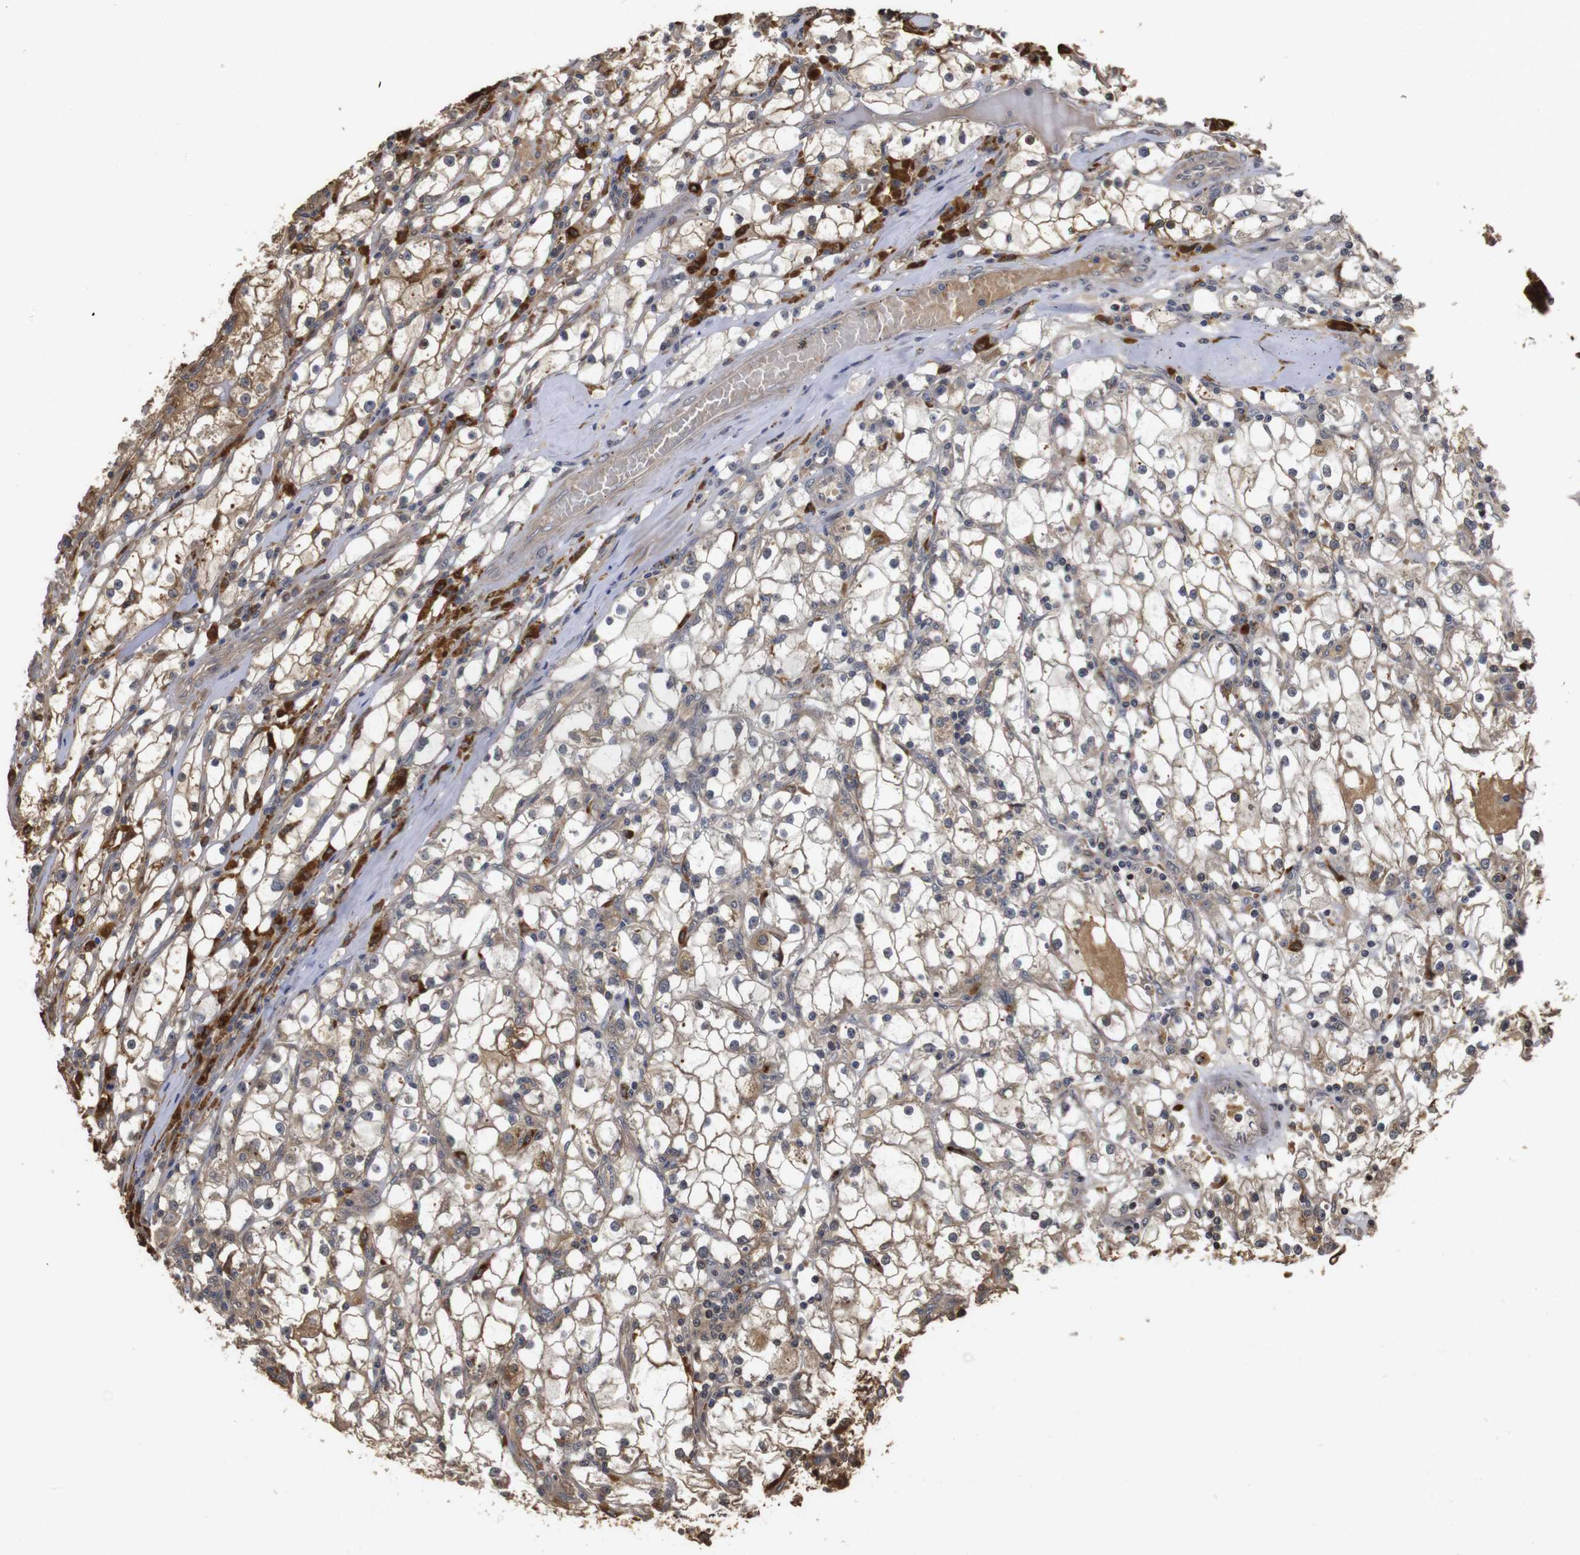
{"staining": {"intensity": "weak", "quantity": ">75%", "location": "cytoplasmic/membranous"}, "tissue": "renal cancer", "cell_type": "Tumor cells", "image_type": "cancer", "snomed": [{"axis": "morphology", "description": "Adenocarcinoma, NOS"}, {"axis": "topography", "description": "Kidney"}], "caption": "Renal cancer stained with immunohistochemistry (IHC) displays weak cytoplasmic/membranous expression in about >75% of tumor cells. The protein of interest is stained brown, and the nuclei are stained in blue (DAB IHC with brightfield microscopy, high magnification).", "gene": "PTPN14", "patient": {"sex": "male", "age": 56}}